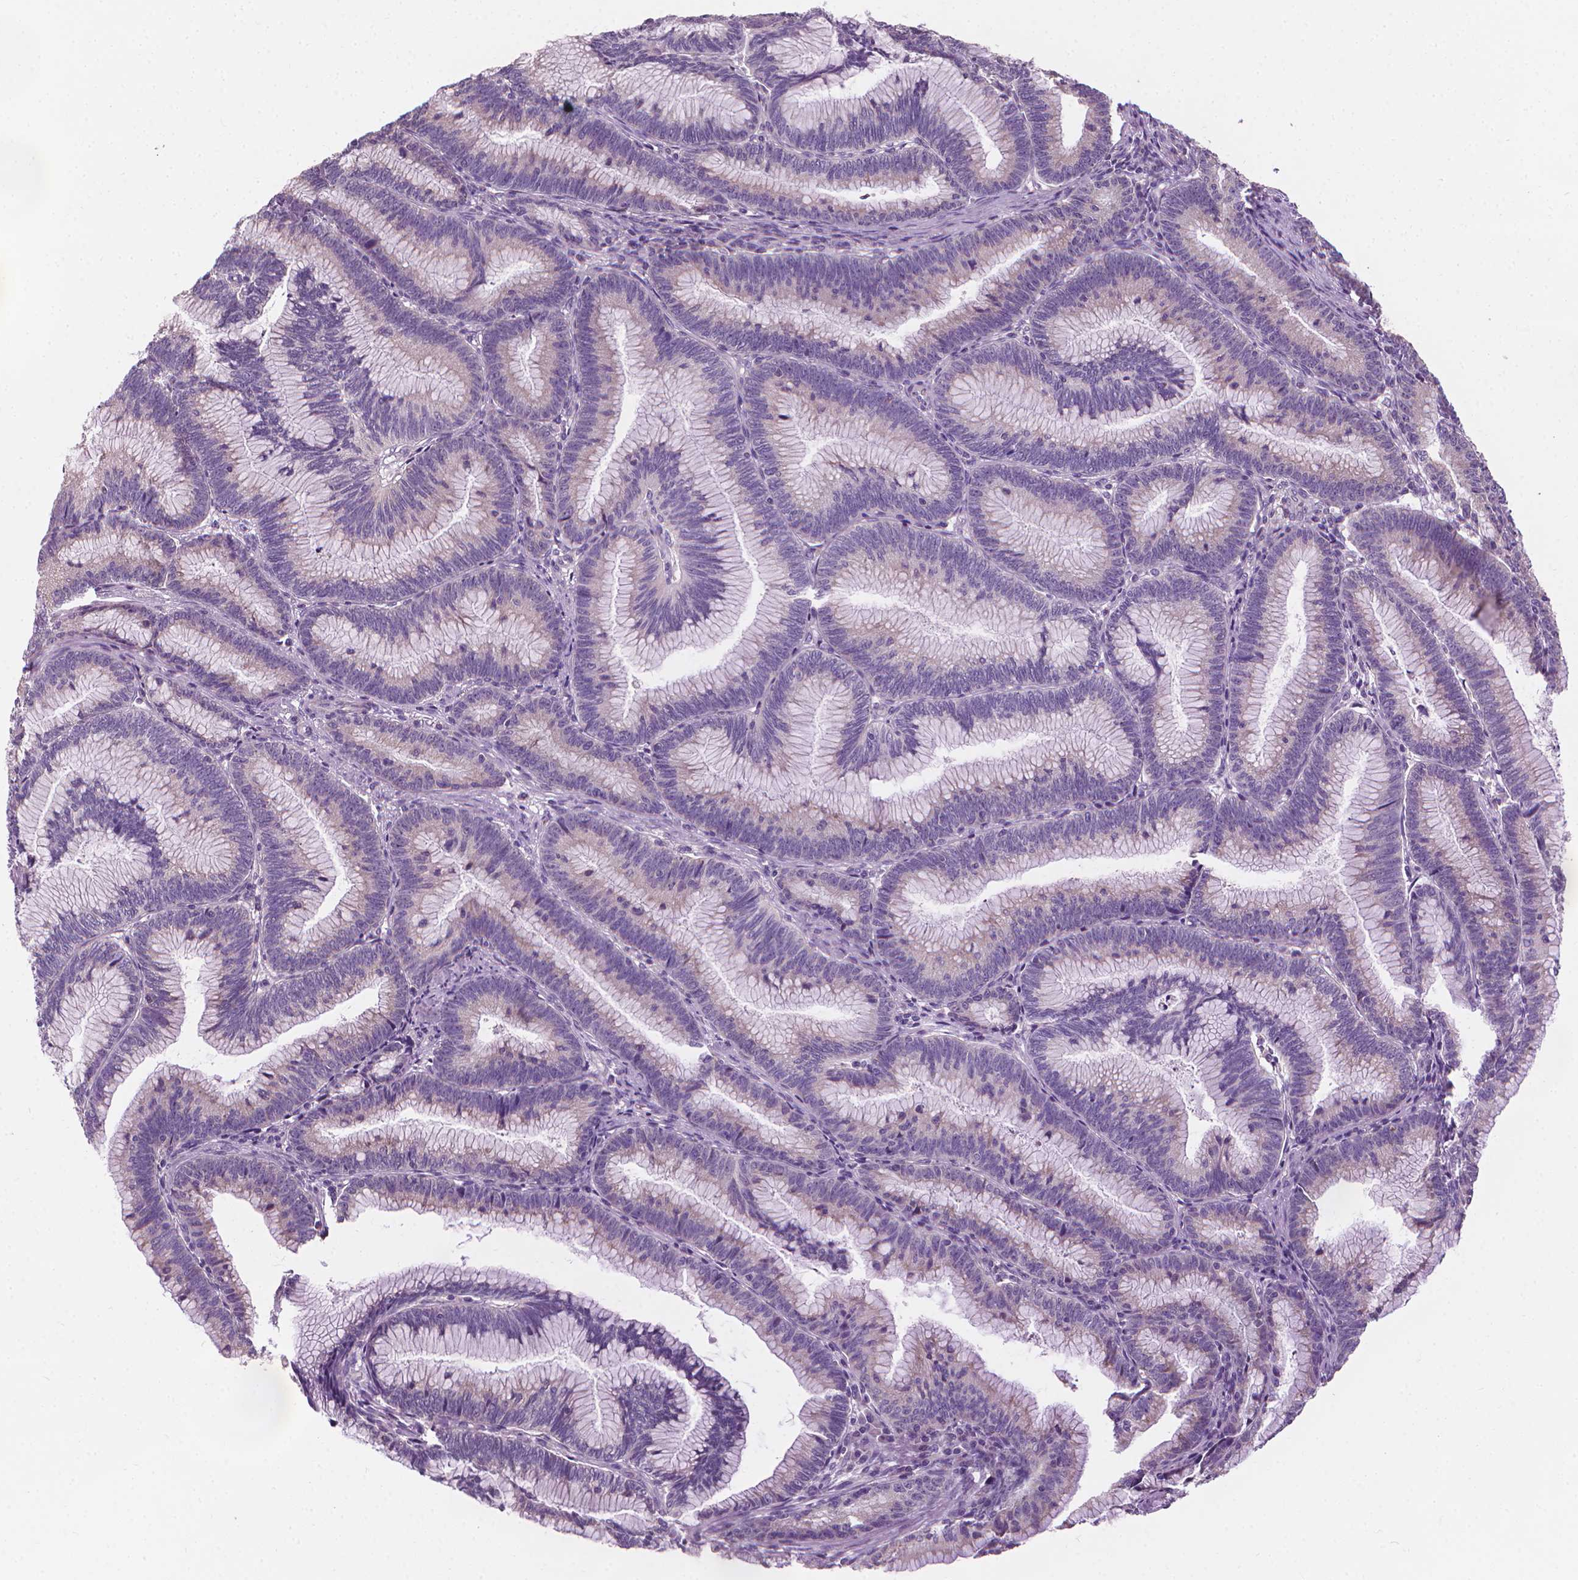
{"staining": {"intensity": "weak", "quantity": "<25%", "location": "cytoplasmic/membranous"}, "tissue": "colorectal cancer", "cell_type": "Tumor cells", "image_type": "cancer", "snomed": [{"axis": "morphology", "description": "Adenocarcinoma, NOS"}, {"axis": "topography", "description": "Colon"}], "caption": "This is an IHC histopathology image of human colorectal adenocarcinoma. There is no expression in tumor cells.", "gene": "CFAP126", "patient": {"sex": "female", "age": 78}}